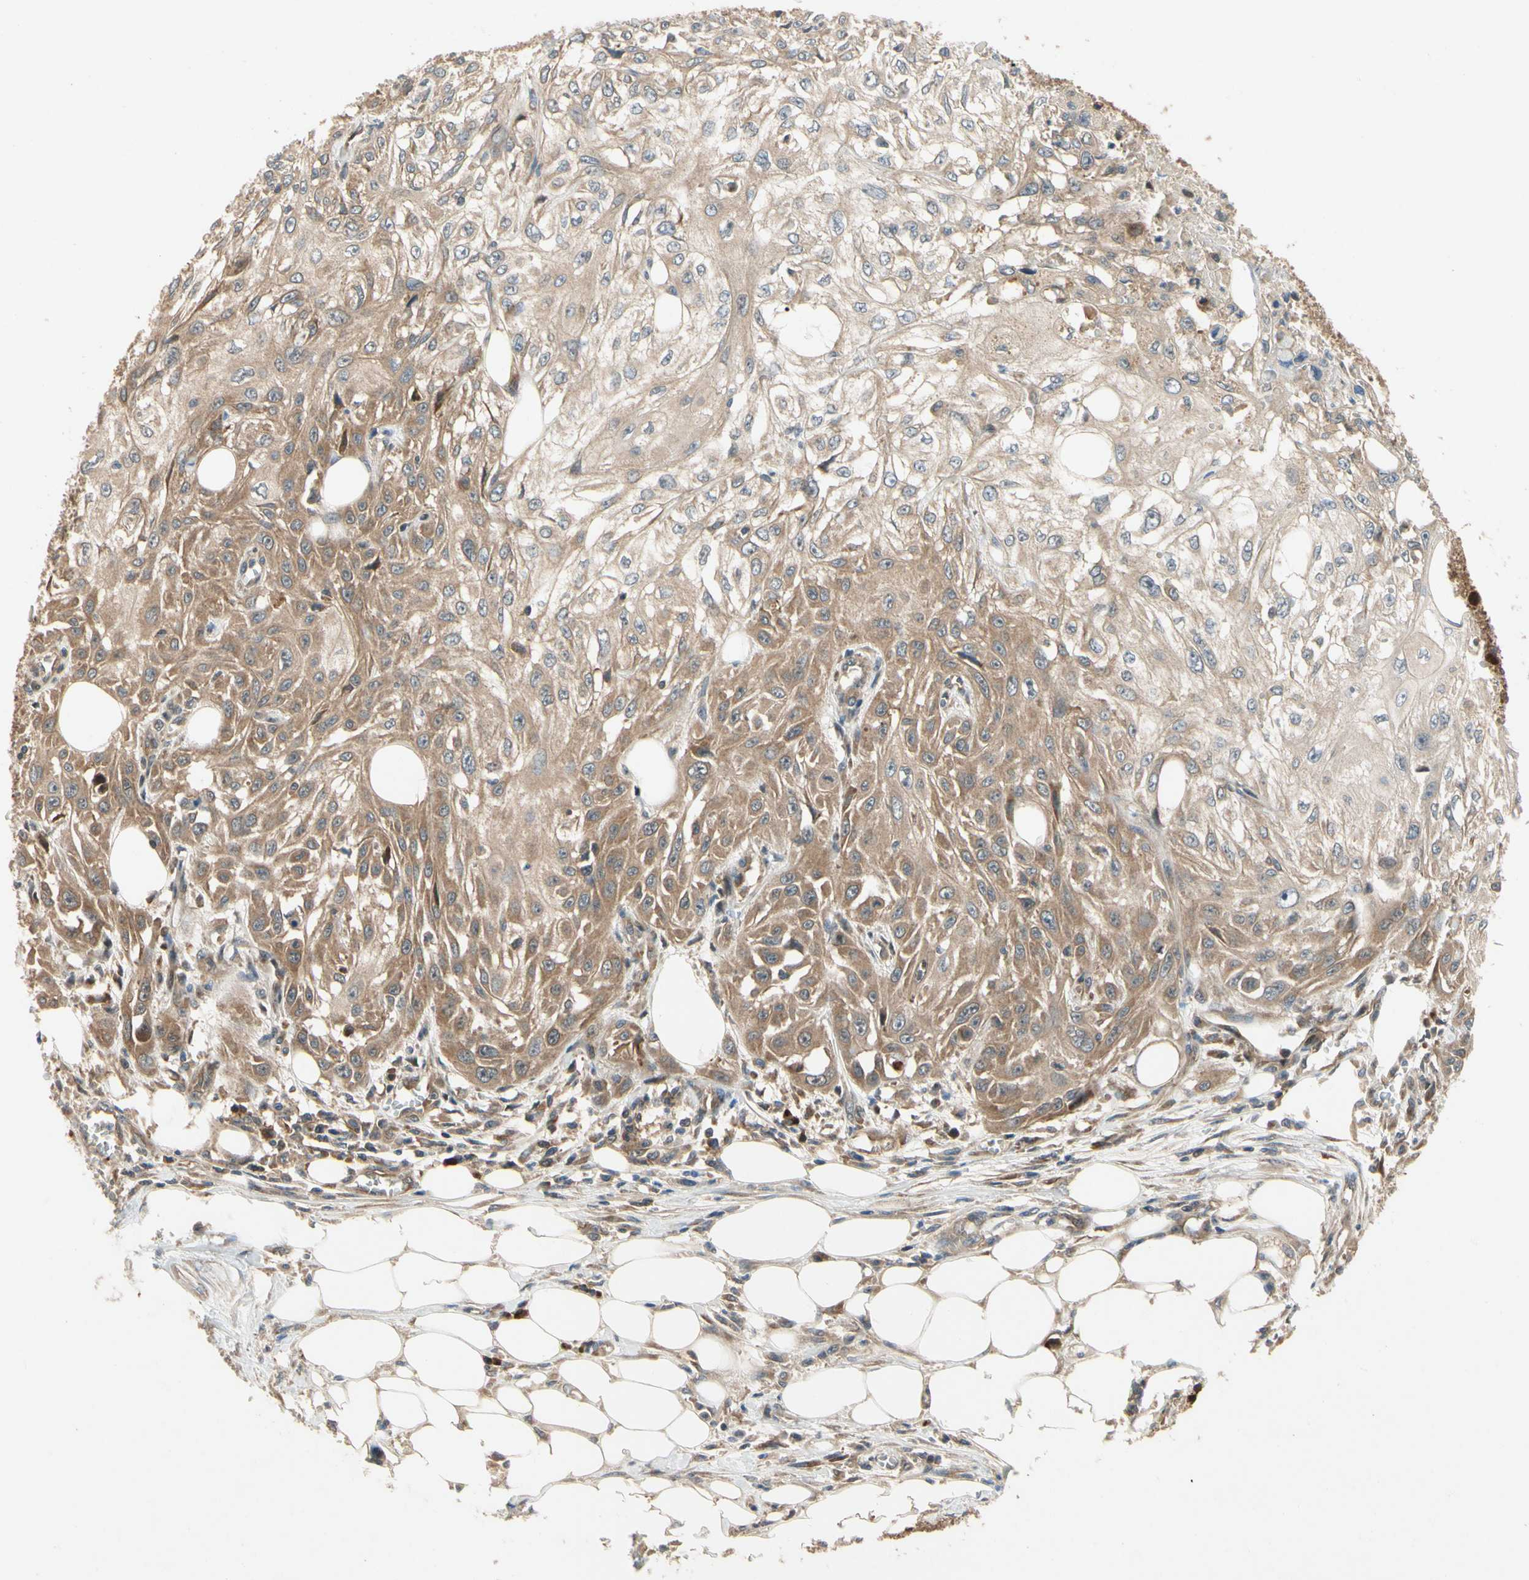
{"staining": {"intensity": "moderate", "quantity": ">75%", "location": "cytoplasmic/membranous"}, "tissue": "skin cancer", "cell_type": "Tumor cells", "image_type": "cancer", "snomed": [{"axis": "morphology", "description": "Squamous cell carcinoma, NOS"}, {"axis": "topography", "description": "Skin"}], "caption": "DAB immunohistochemical staining of human skin cancer shows moderate cytoplasmic/membranous protein staining in about >75% of tumor cells.", "gene": "TDRP", "patient": {"sex": "male", "age": 75}}